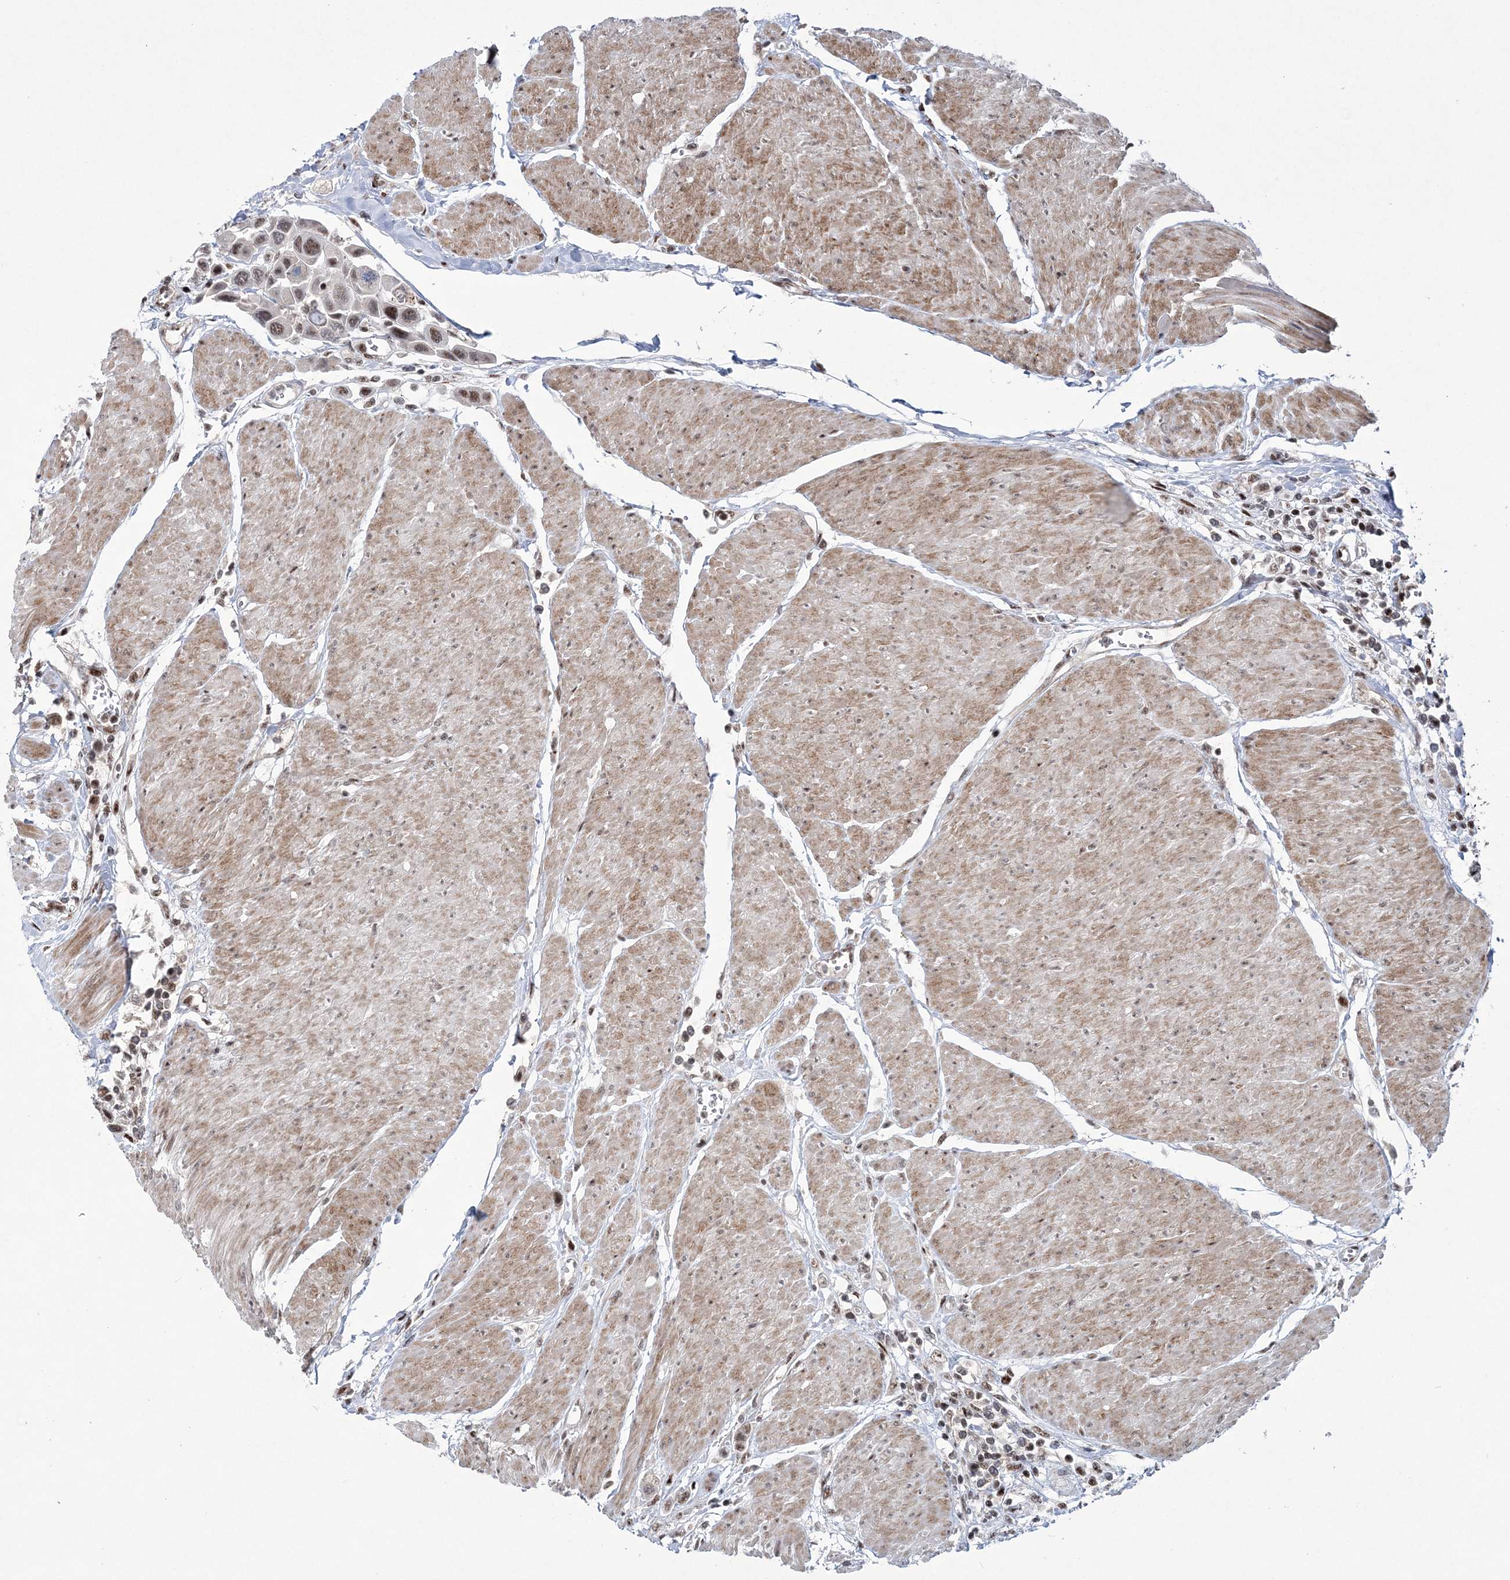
{"staining": {"intensity": "moderate", "quantity": ">75%", "location": "nuclear"}, "tissue": "urothelial cancer", "cell_type": "Tumor cells", "image_type": "cancer", "snomed": [{"axis": "morphology", "description": "Urothelial carcinoma, High grade"}, {"axis": "topography", "description": "Urinary bladder"}], "caption": "This histopathology image shows immunohistochemistry staining of high-grade urothelial carcinoma, with medium moderate nuclear expression in about >75% of tumor cells.", "gene": "TATDN2", "patient": {"sex": "male", "age": 50}}